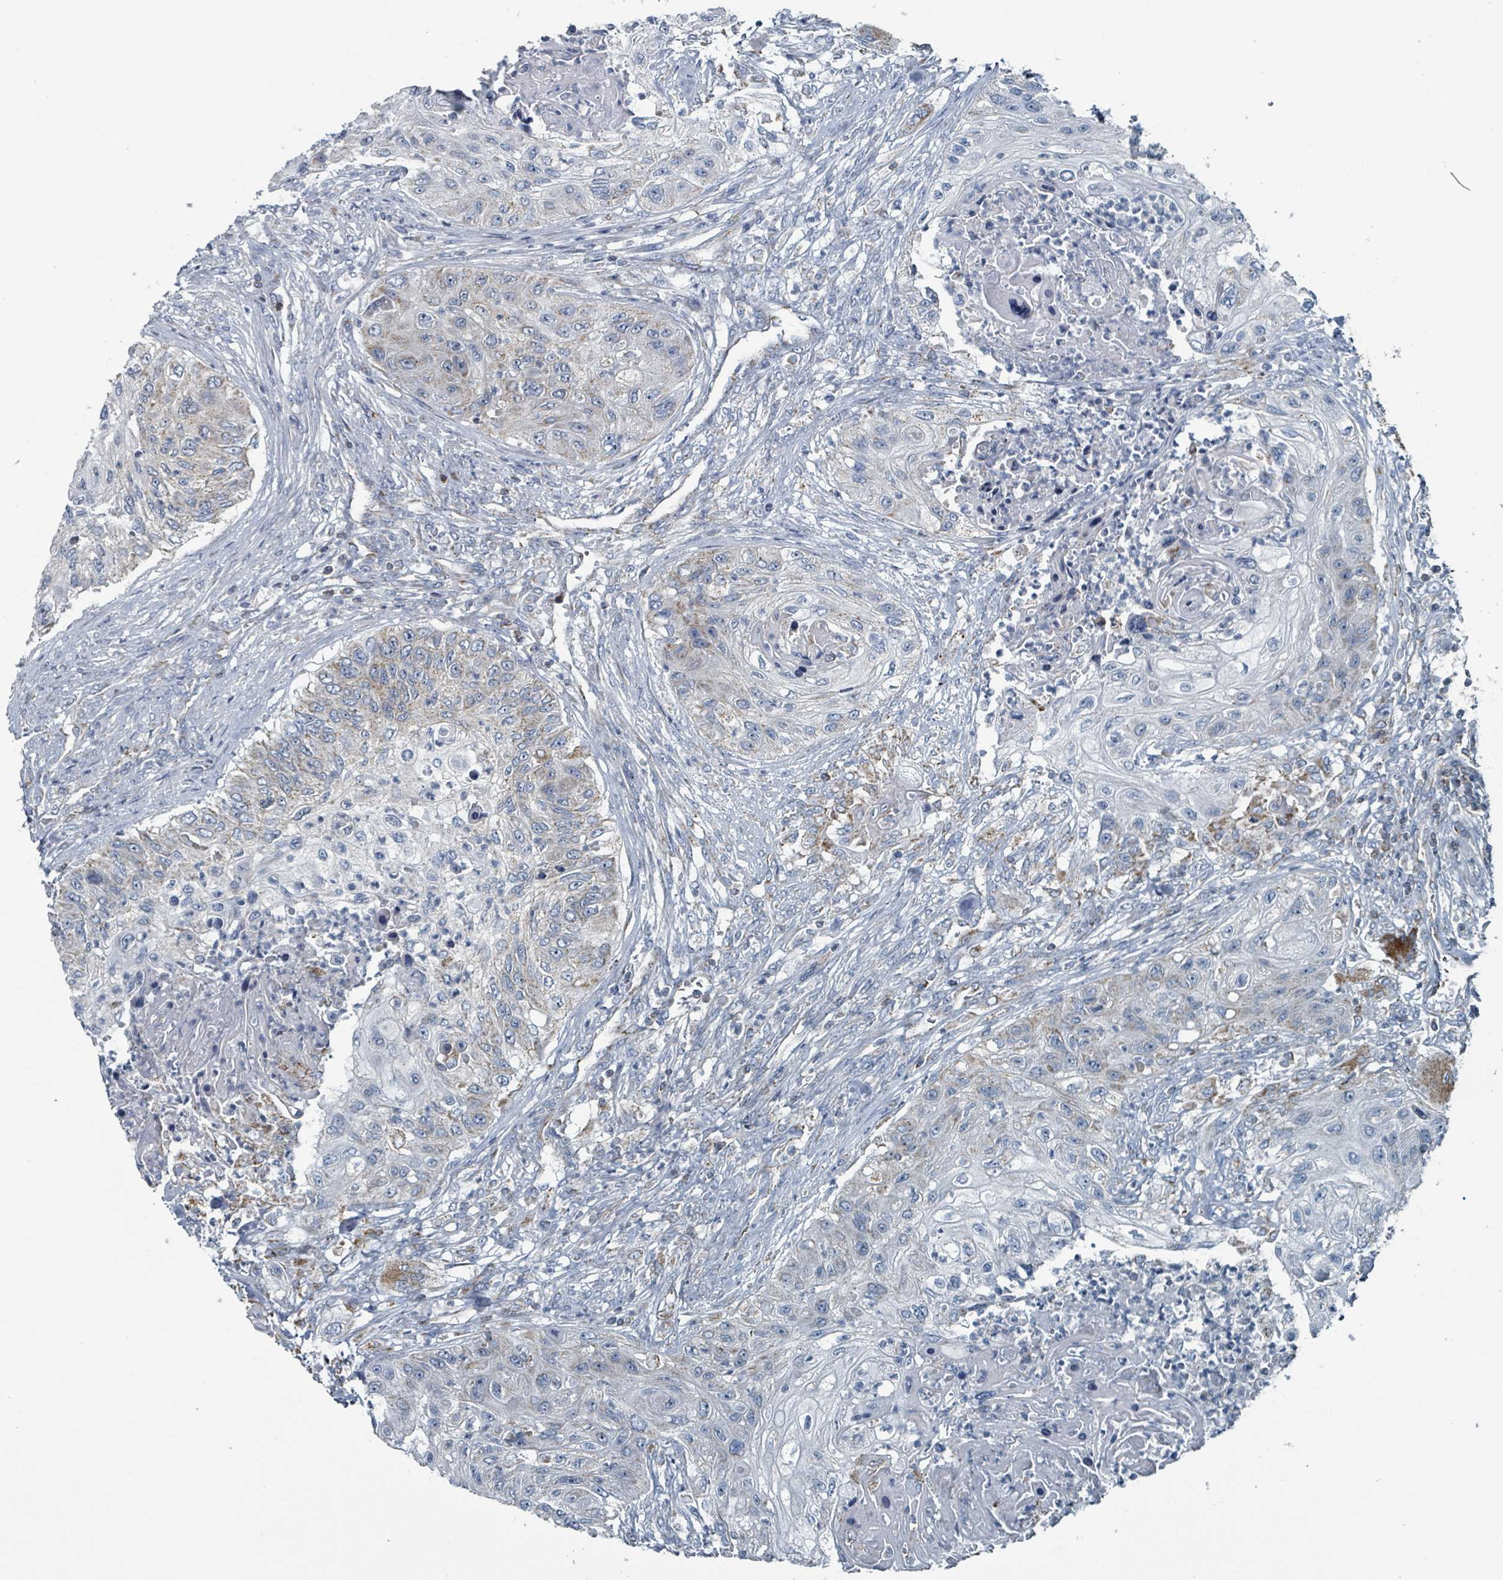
{"staining": {"intensity": "moderate", "quantity": "<25%", "location": "cytoplasmic/membranous"}, "tissue": "urothelial cancer", "cell_type": "Tumor cells", "image_type": "cancer", "snomed": [{"axis": "morphology", "description": "Urothelial carcinoma, High grade"}, {"axis": "topography", "description": "Urinary bladder"}], "caption": "The immunohistochemical stain shows moderate cytoplasmic/membranous positivity in tumor cells of urothelial cancer tissue.", "gene": "ABHD18", "patient": {"sex": "female", "age": 60}}